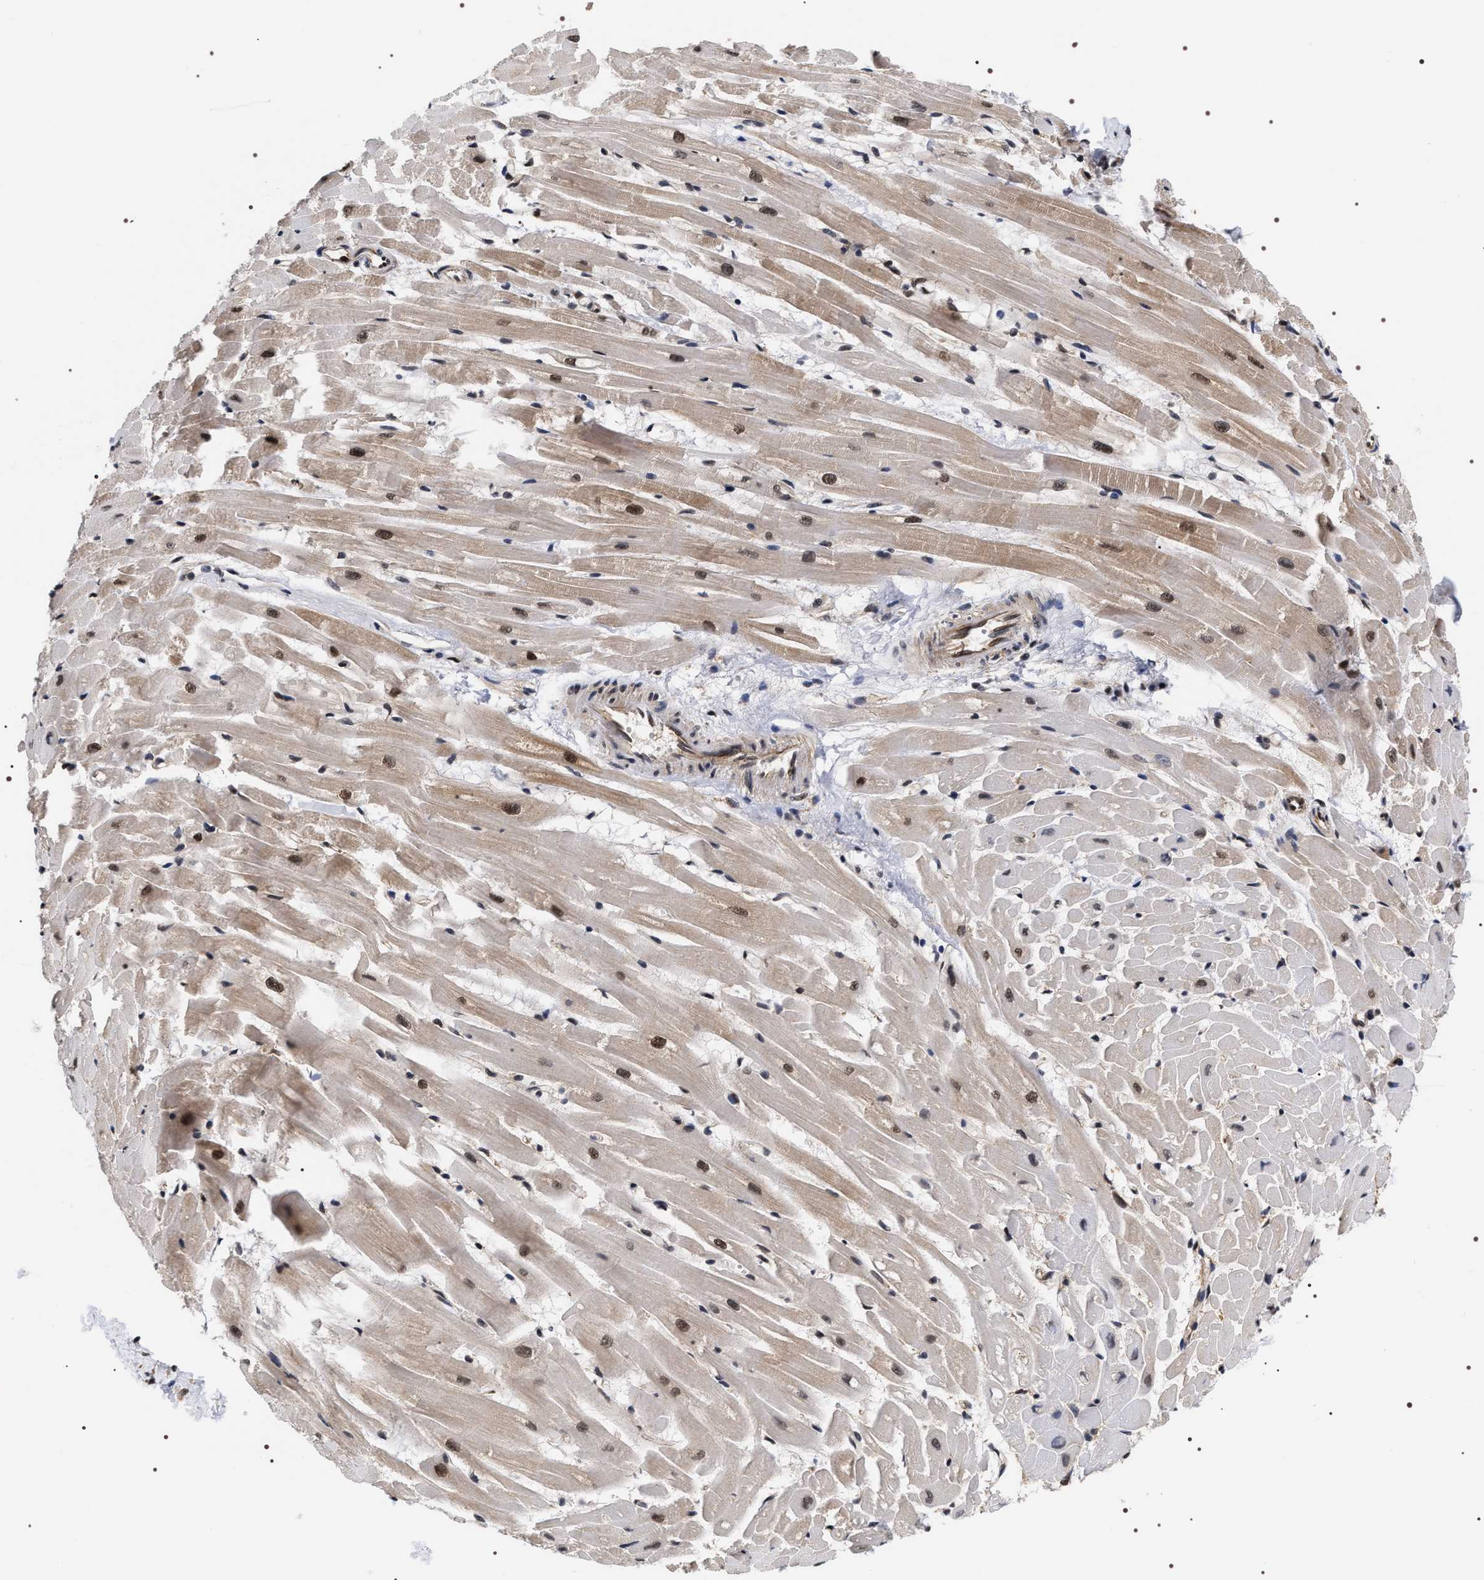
{"staining": {"intensity": "moderate", "quantity": ">75%", "location": "nuclear"}, "tissue": "heart muscle", "cell_type": "Cardiomyocytes", "image_type": "normal", "snomed": [{"axis": "morphology", "description": "Normal tissue, NOS"}, {"axis": "topography", "description": "Heart"}], "caption": "The immunohistochemical stain shows moderate nuclear expression in cardiomyocytes of unremarkable heart muscle.", "gene": "BAG6", "patient": {"sex": "female", "age": 19}}